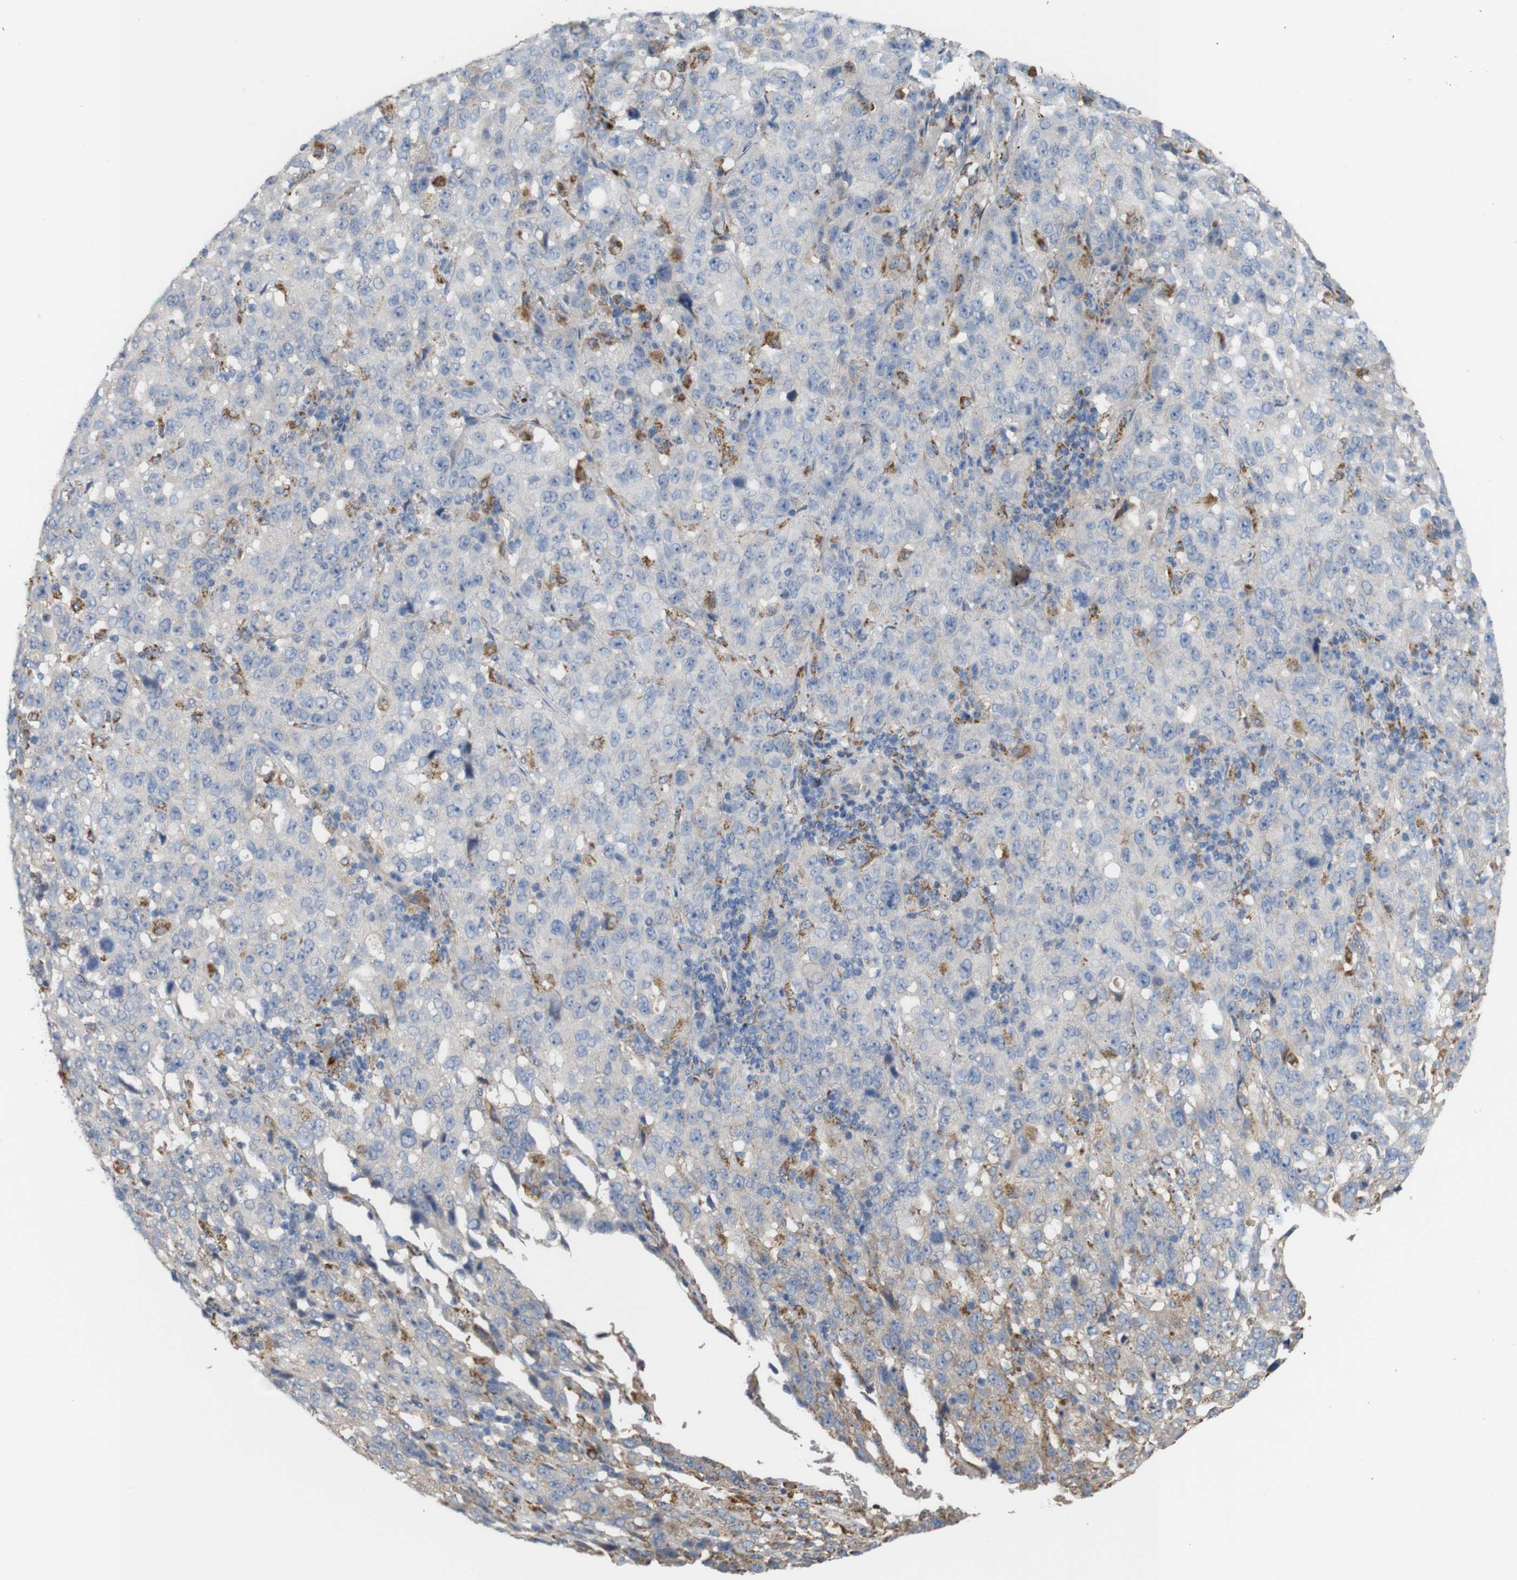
{"staining": {"intensity": "moderate", "quantity": "<25%", "location": "cytoplasmic/membranous"}, "tissue": "stomach cancer", "cell_type": "Tumor cells", "image_type": "cancer", "snomed": [{"axis": "morphology", "description": "Normal tissue, NOS"}, {"axis": "morphology", "description": "Adenocarcinoma, NOS"}, {"axis": "topography", "description": "Stomach"}], "caption": "Tumor cells display moderate cytoplasmic/membranous staining in approximately <25% of cells in stomach cancer (adenocarcinoma).", "gene": "PTPRR", "patient": {"sex": "male", "age": 48}}